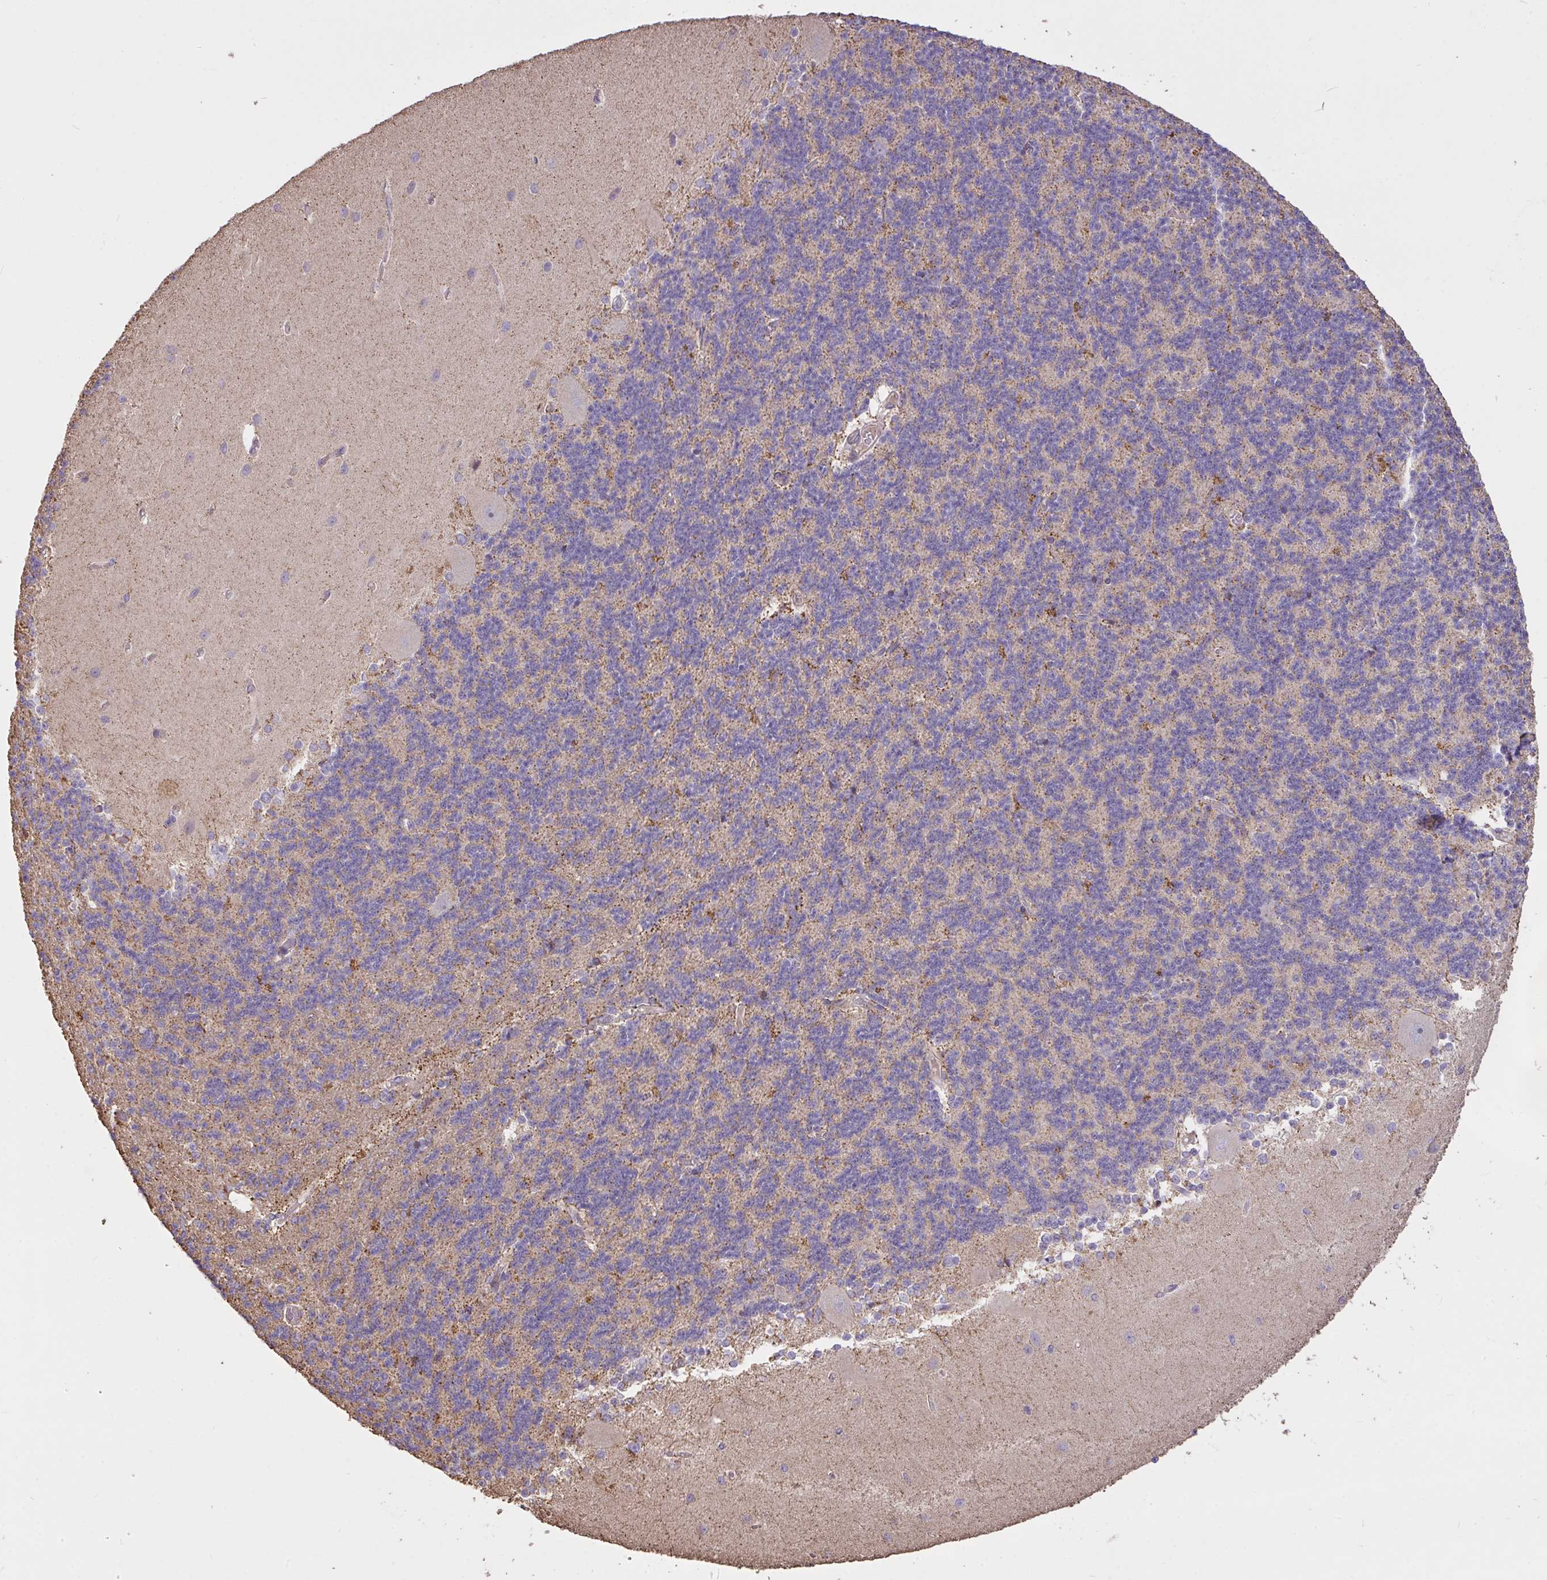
{"staining": {"intensity": "negative", "quantity": "none", "location": "none"}, "tissue": "cerebellum", "cell_type": "Cells in granular layer", "image_type": "normal", "snomed": [{"axis": "morphology", "description": "Normal tissue, NOS"}, {"axis": "topography", "description": "Cerebellum"}], "caption": "Cells in granular layer show no significant protein staining in unremarkable cerebellum. Brightfield microscopy of immunohistochemistry (IHC) stained with DAB (3,3'-diaminobenzidine) (brown) and hematoxylin (blue), captured at high magnification.", "gene": "FCER1A", "patient": {"sex": "female", "age": 54}}